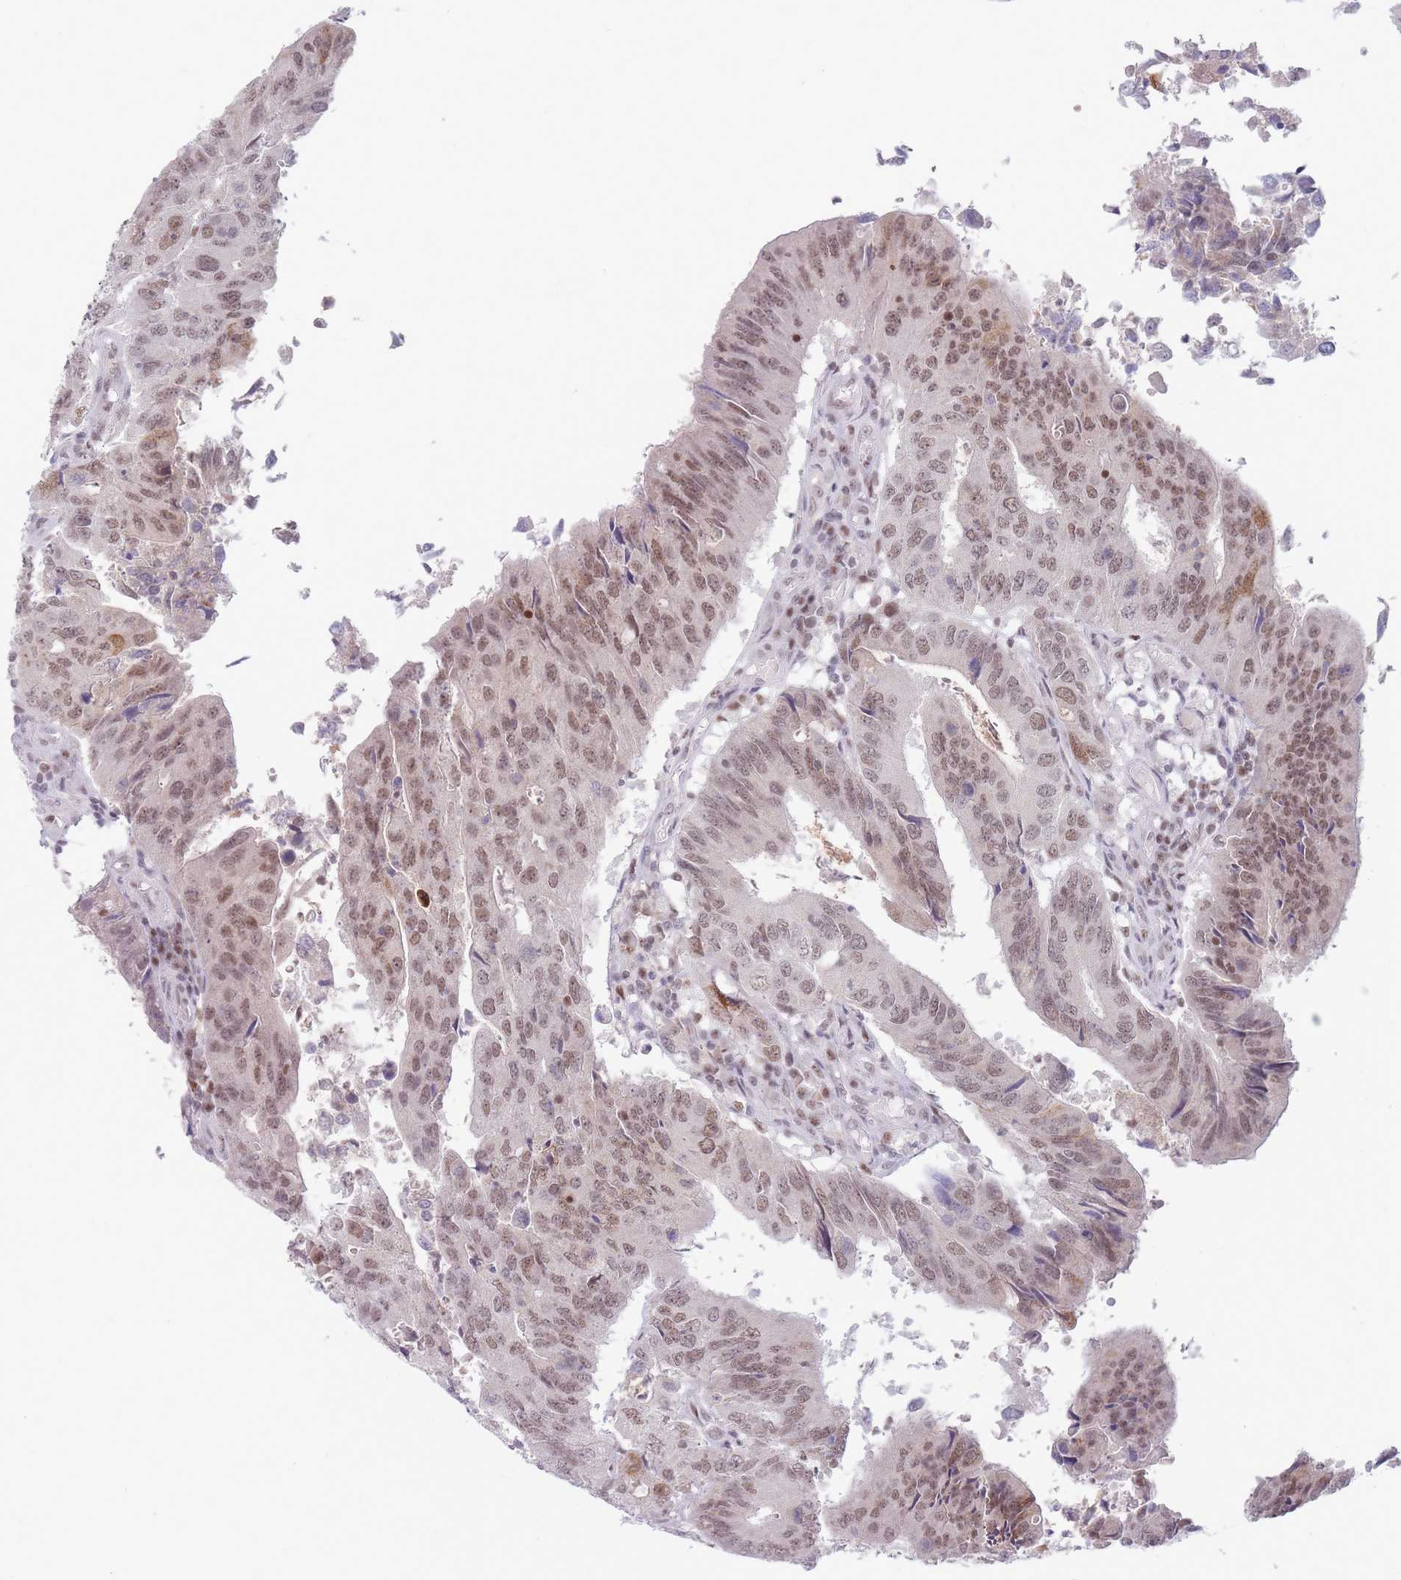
{"staining": {"intensity": "moderate", "quantity": "25%-75%", "location": "nuclear"}, "tissue": "colorectal cancer", "cell_type": "Tumor cells", "image_type": "cancer", "snomed": [{"axis": "morphology", "description": "Adenocarcinoma, NOS"}, {"axis": "topography", "description": "Colon"}], "caption": "The photomicrograph reveals staining of adenocarcinoma (colorectal), revealing moderate nuclear protein positivity (brown color) within tumor cells.", "gene": "ARID3B", "patient": {"sex": "female", "age": 67}}